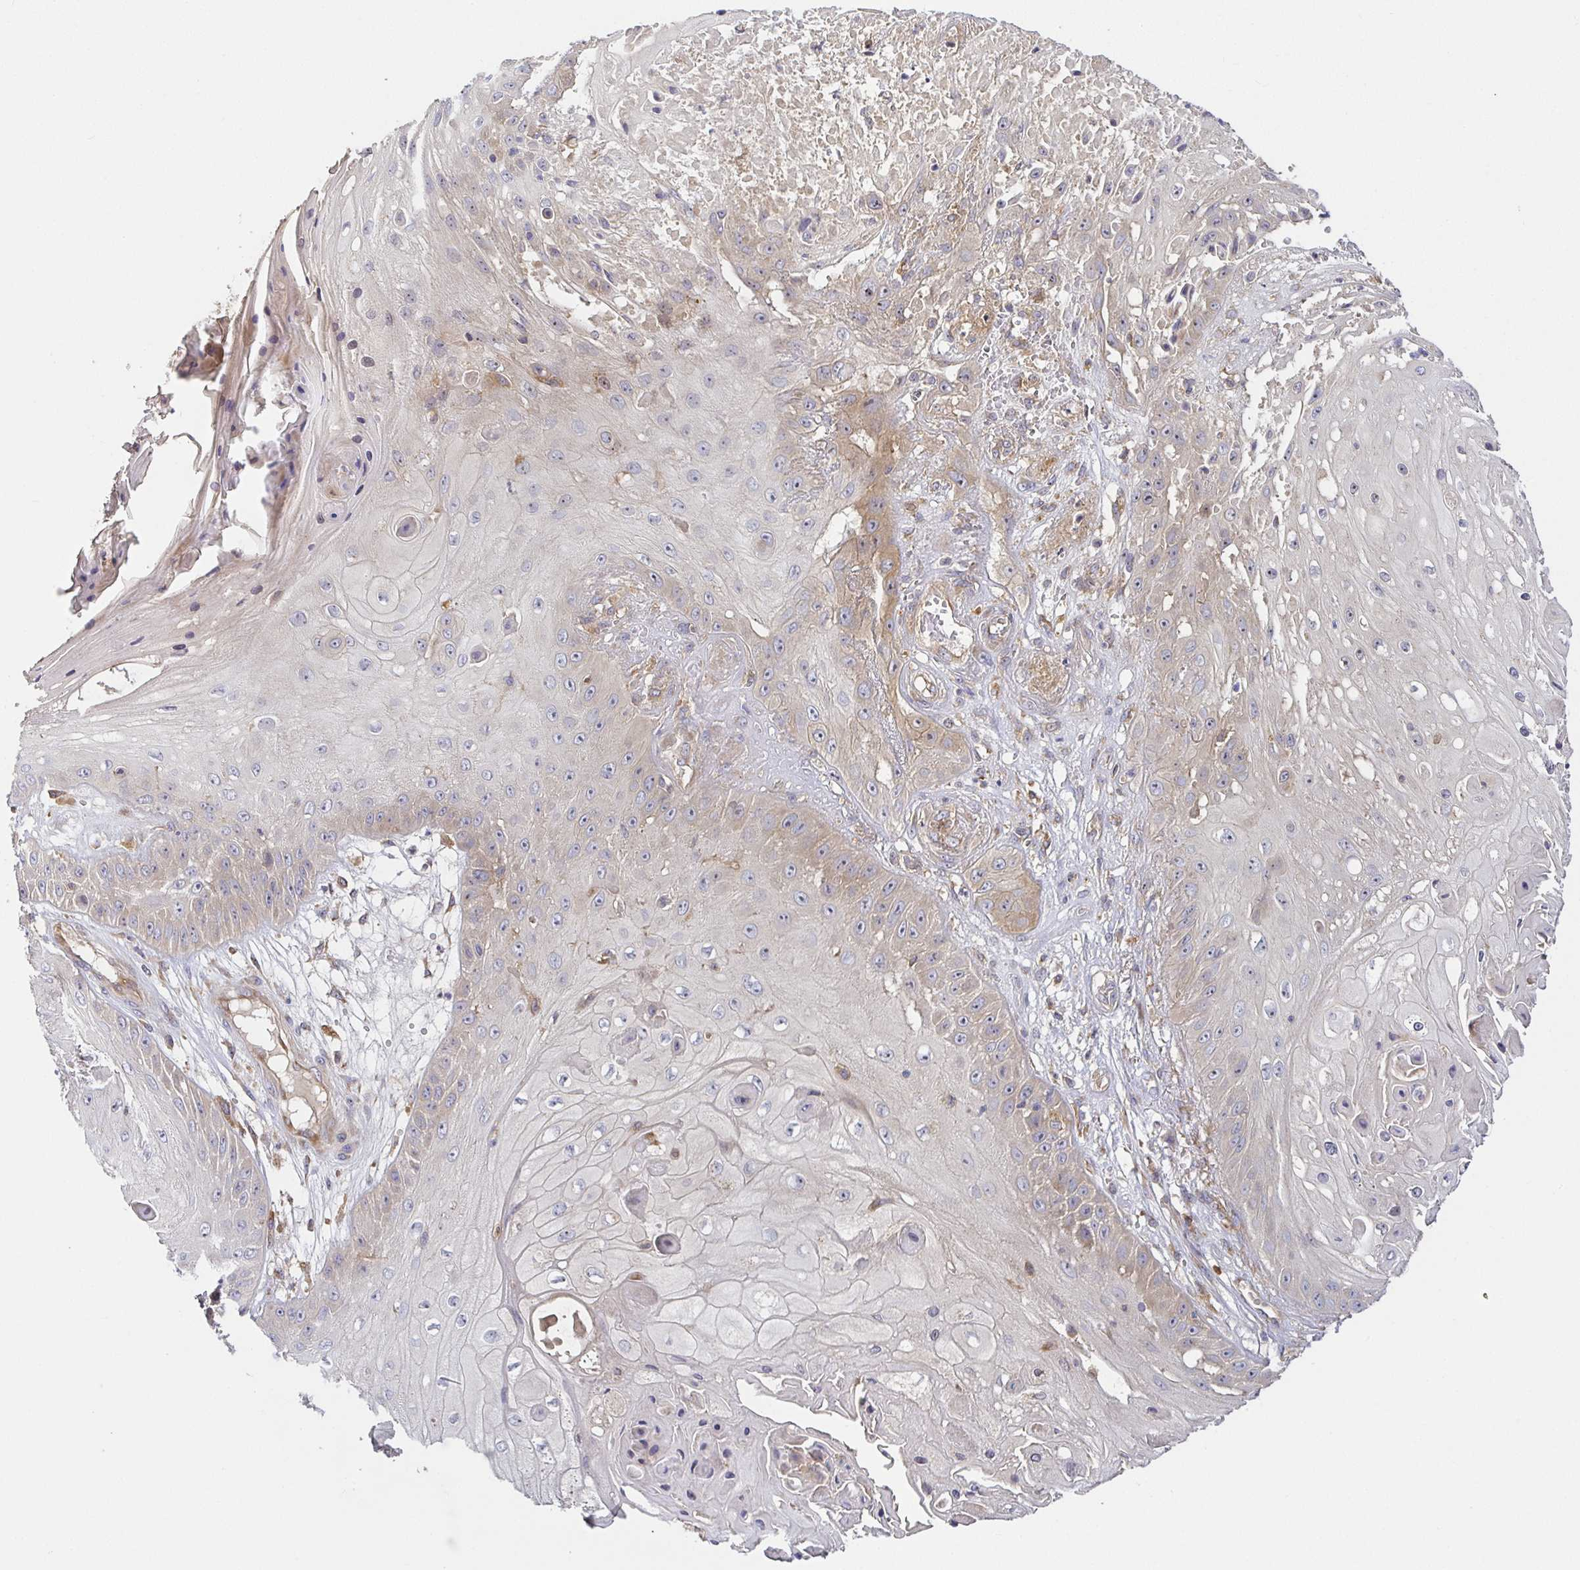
{"staining": {"intensity": "weak", "quantity": "<25%", "location": "cytoplasmic/membranous"}, "tissue": "skin cancer", "cell_type": "Tumor cells", "image_type": "cancer", "snomed": [{"axis": "morphology", "description": "Squamous cell carcinoma, NOS"}, {"axis": "topography", "description": "Skin"}], "caption": "This is a photomicrograph of immunohistochemistry staining of skin cancer (squamous cell carcinoma), which shows no staining in tumor cells. The staining was performed using DAB to visualize the protein expression in brown, while the nuclei were stained in blue with hematoxylin (Magnification: 20x).", "gene": "SNX8", "patient": {"sex": "male", "age": 70}}